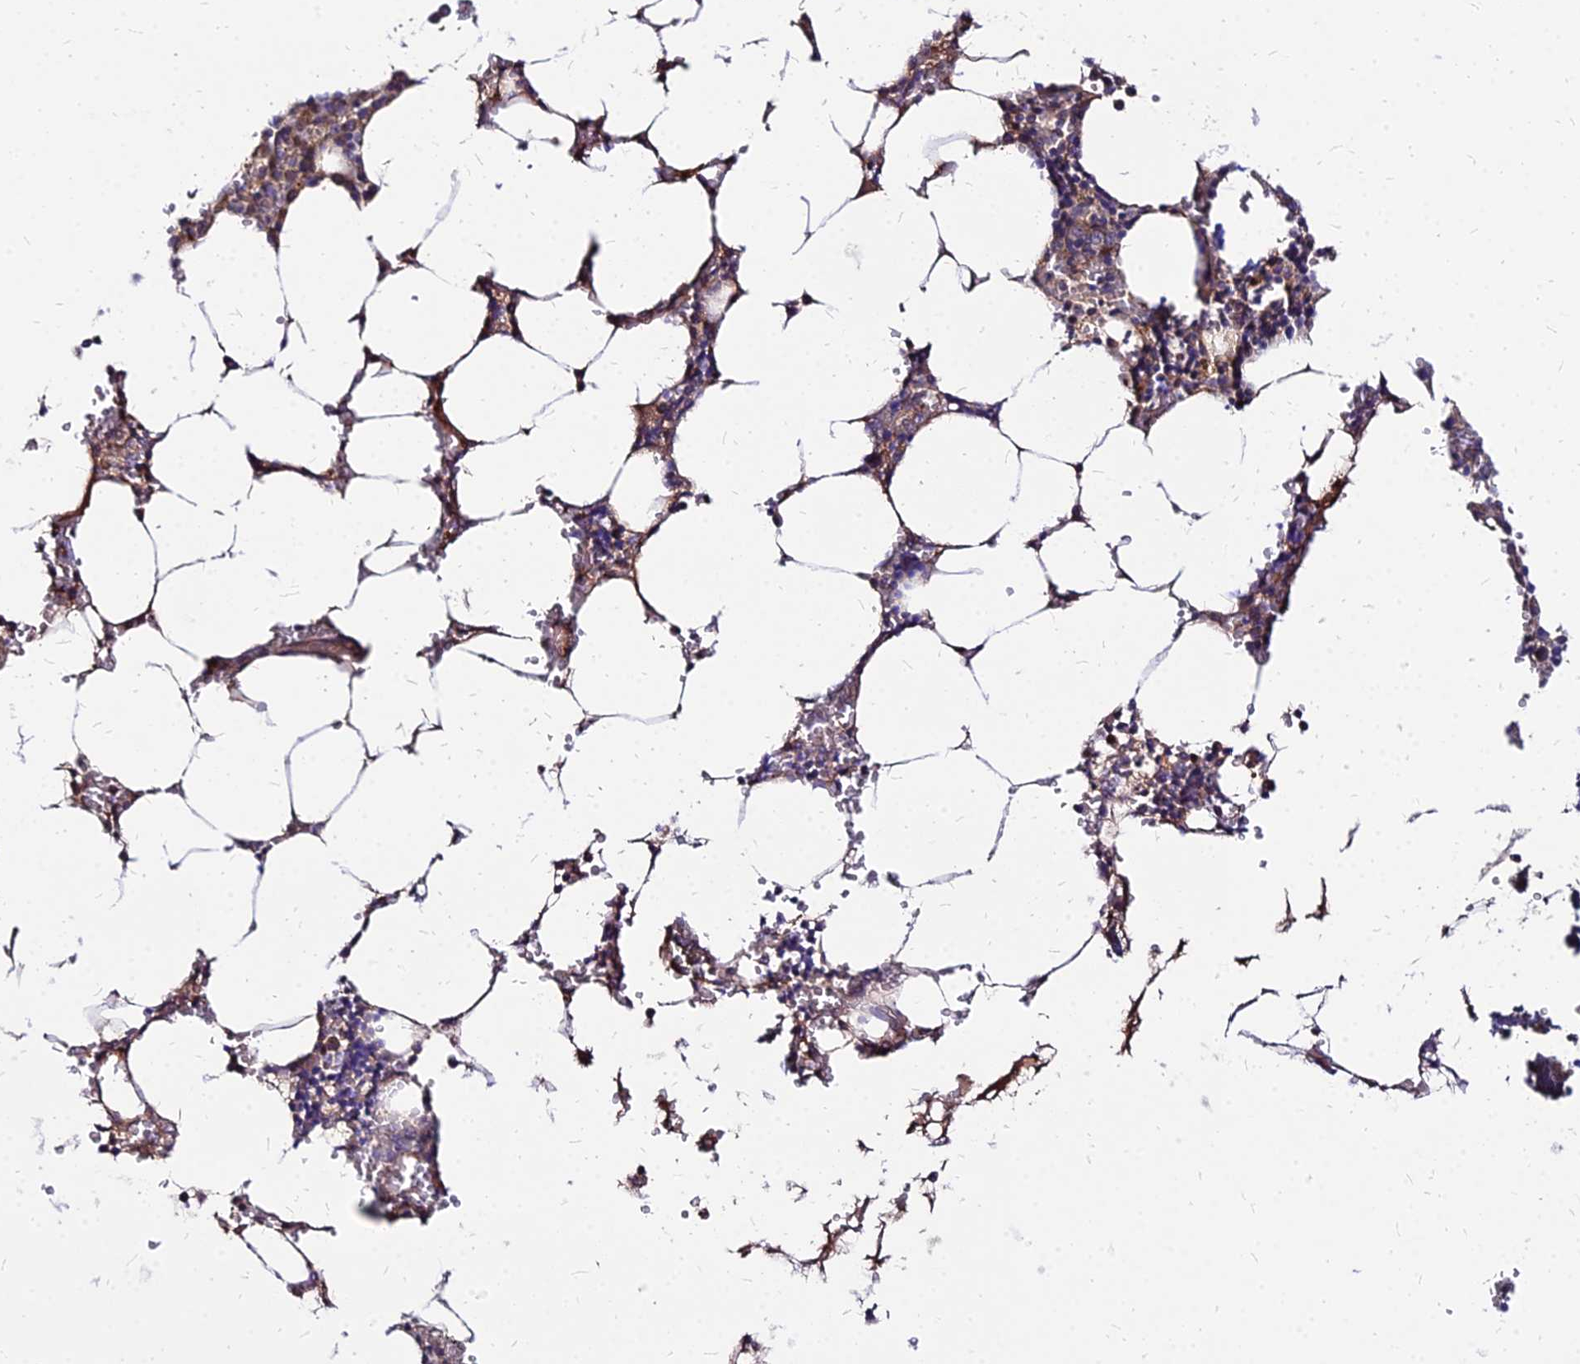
{"staining": {"intensity": "weak", "quantity": "<25%", "location": "cytoplasmic/membranous"}, "tissue": "bone marrow", "cell_type": "Hematopoietic cells", "image_type": "normal", "snomed": [{"axis": "morphology", "description": "Normal tissue, NOS"}, {"axis": "topography", "description": "Bone marrow"}], "caption": "IHC of benign bone marrow displays no staining in hematopoietic cells. The staining was performed using DAB (3,3'-diaminobenzidine) to visualize the protein expression in brown, while the nuclei were stained in blue with hematoxylin (Magnification: 20x).", "gene": "ACSM6", "patient": {"sex": "male", "age": 70}}